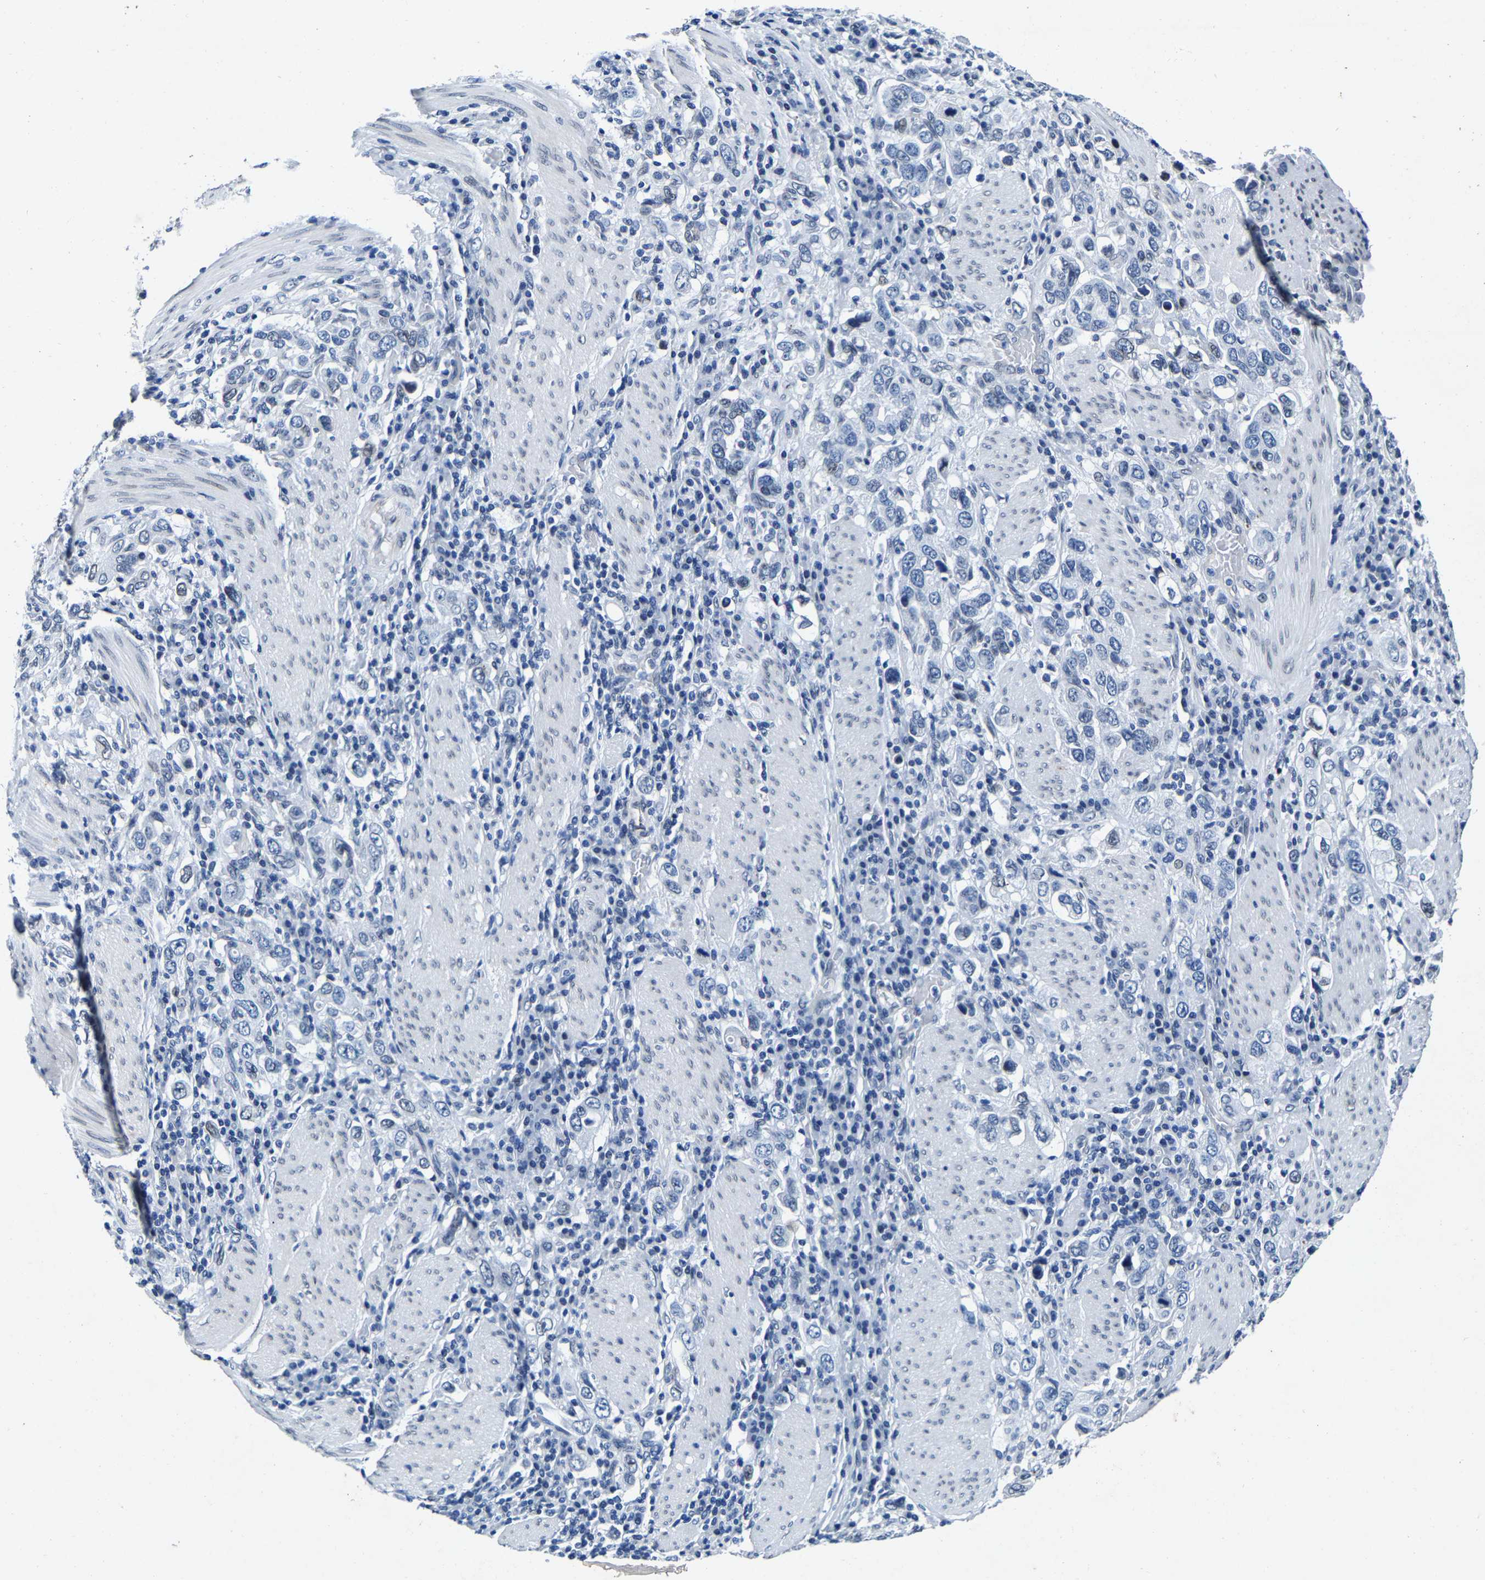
{"staining": {"intensity": "negative", "quantity": "none", "location": "none"}, "tissue": "stomach cancer", "cell_type": "Tumor cells", "image_type": "cancer", "snomed": [{"axis": "morphology", "description": "Adenocarcinoma, NOS"}, {"axis": "topography", "description": "Stomach, upper"}], "caption": "High magnification brightfield microscopy of stomach cancer stained with DAB (3,3'-diaminobenzidine) (brown) and counterstained with hematoxylin (blue): tumor cells show no significant staining.", "gene": "UBN2", "patient": {"sex": "male", "age": 62}}